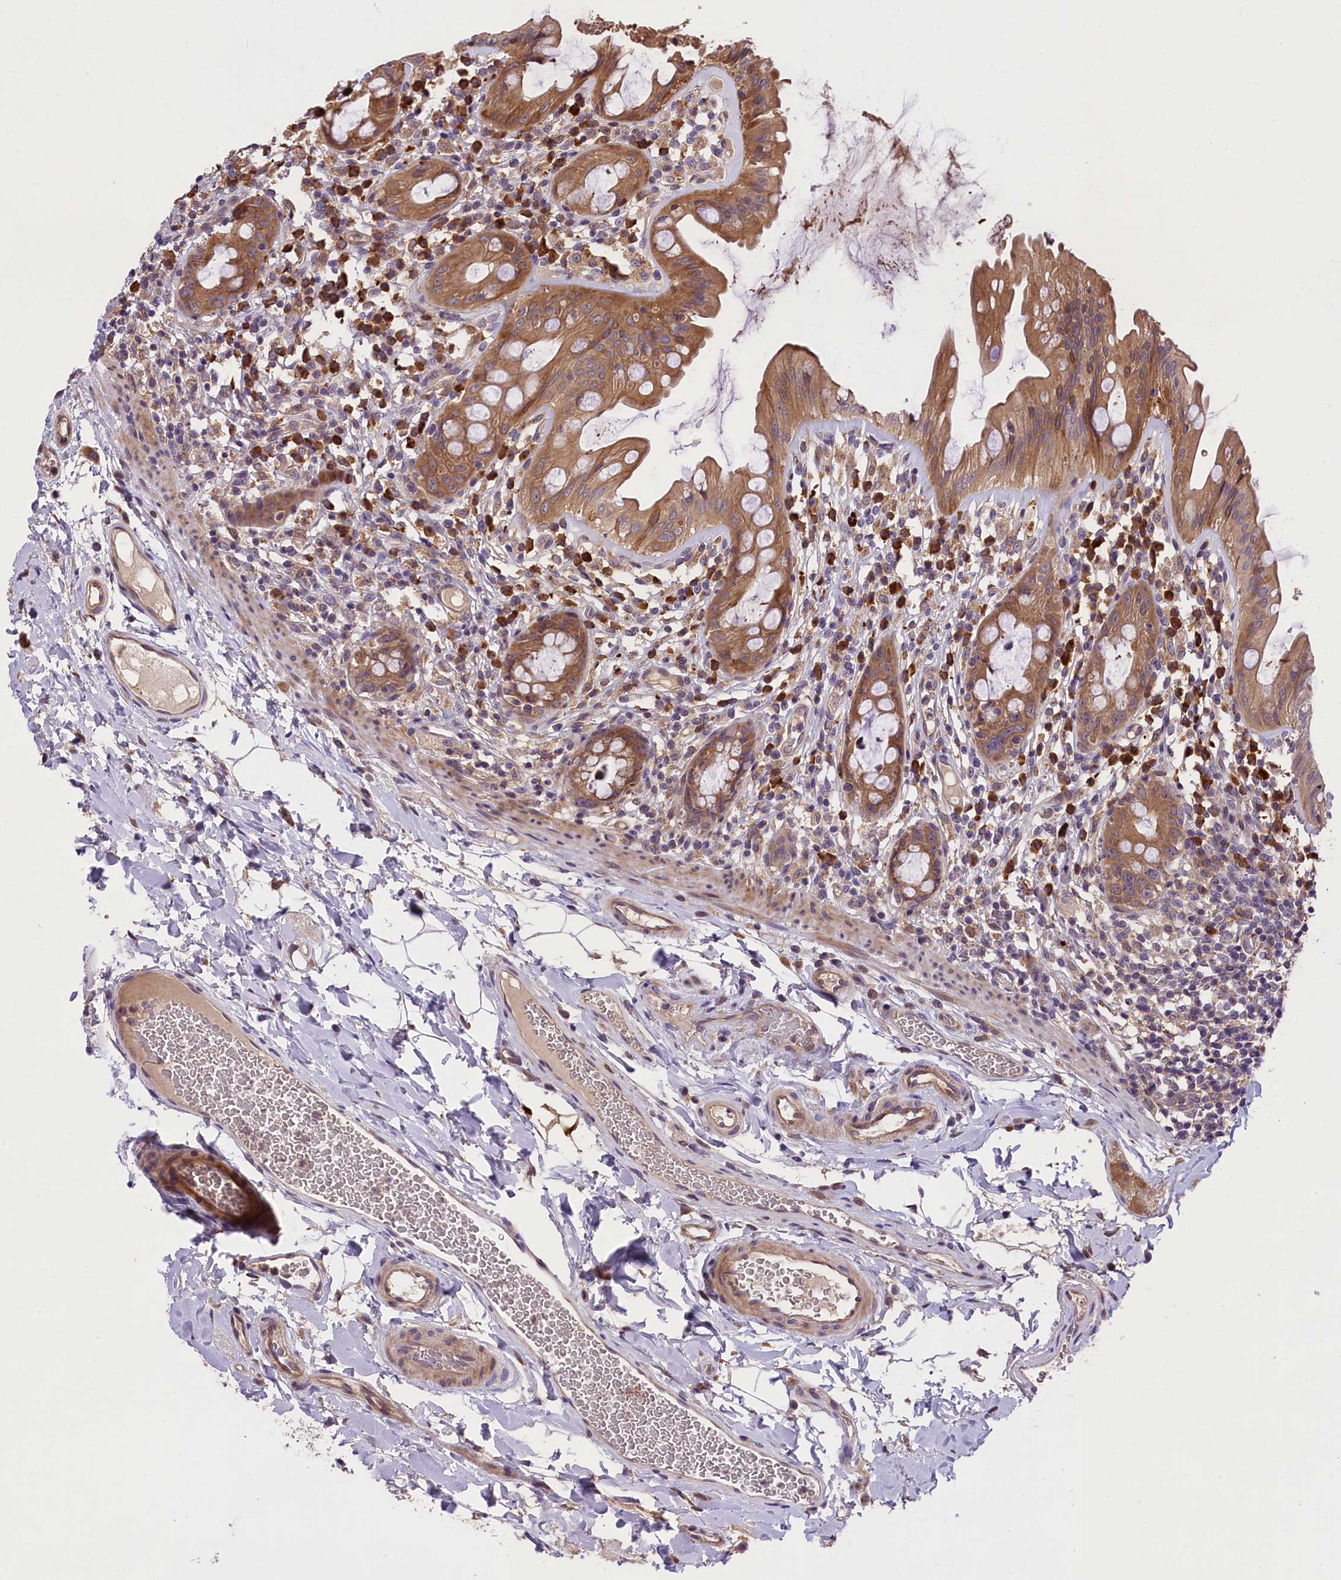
{"staining": {"intensity": "strong", "quantity": ">75%", "location": "cytoplasmic/membranous"}, "tissue": "rectum", "cell_type": "Glandular cells", "image_type": "normal", "snomed": [{"axis": "morphology", "description": "Normal tissue, NOS"}, {"axis": "topography", "description": "Rectum"}], "caption": "Brown immunohistochemical staining in benign rectum exhibits strong cytoplasmic/membranous staining in approximately >75% of glandular cells.", "gene": "ABCC10", "patient": {"sex": "female", "age": 57}}